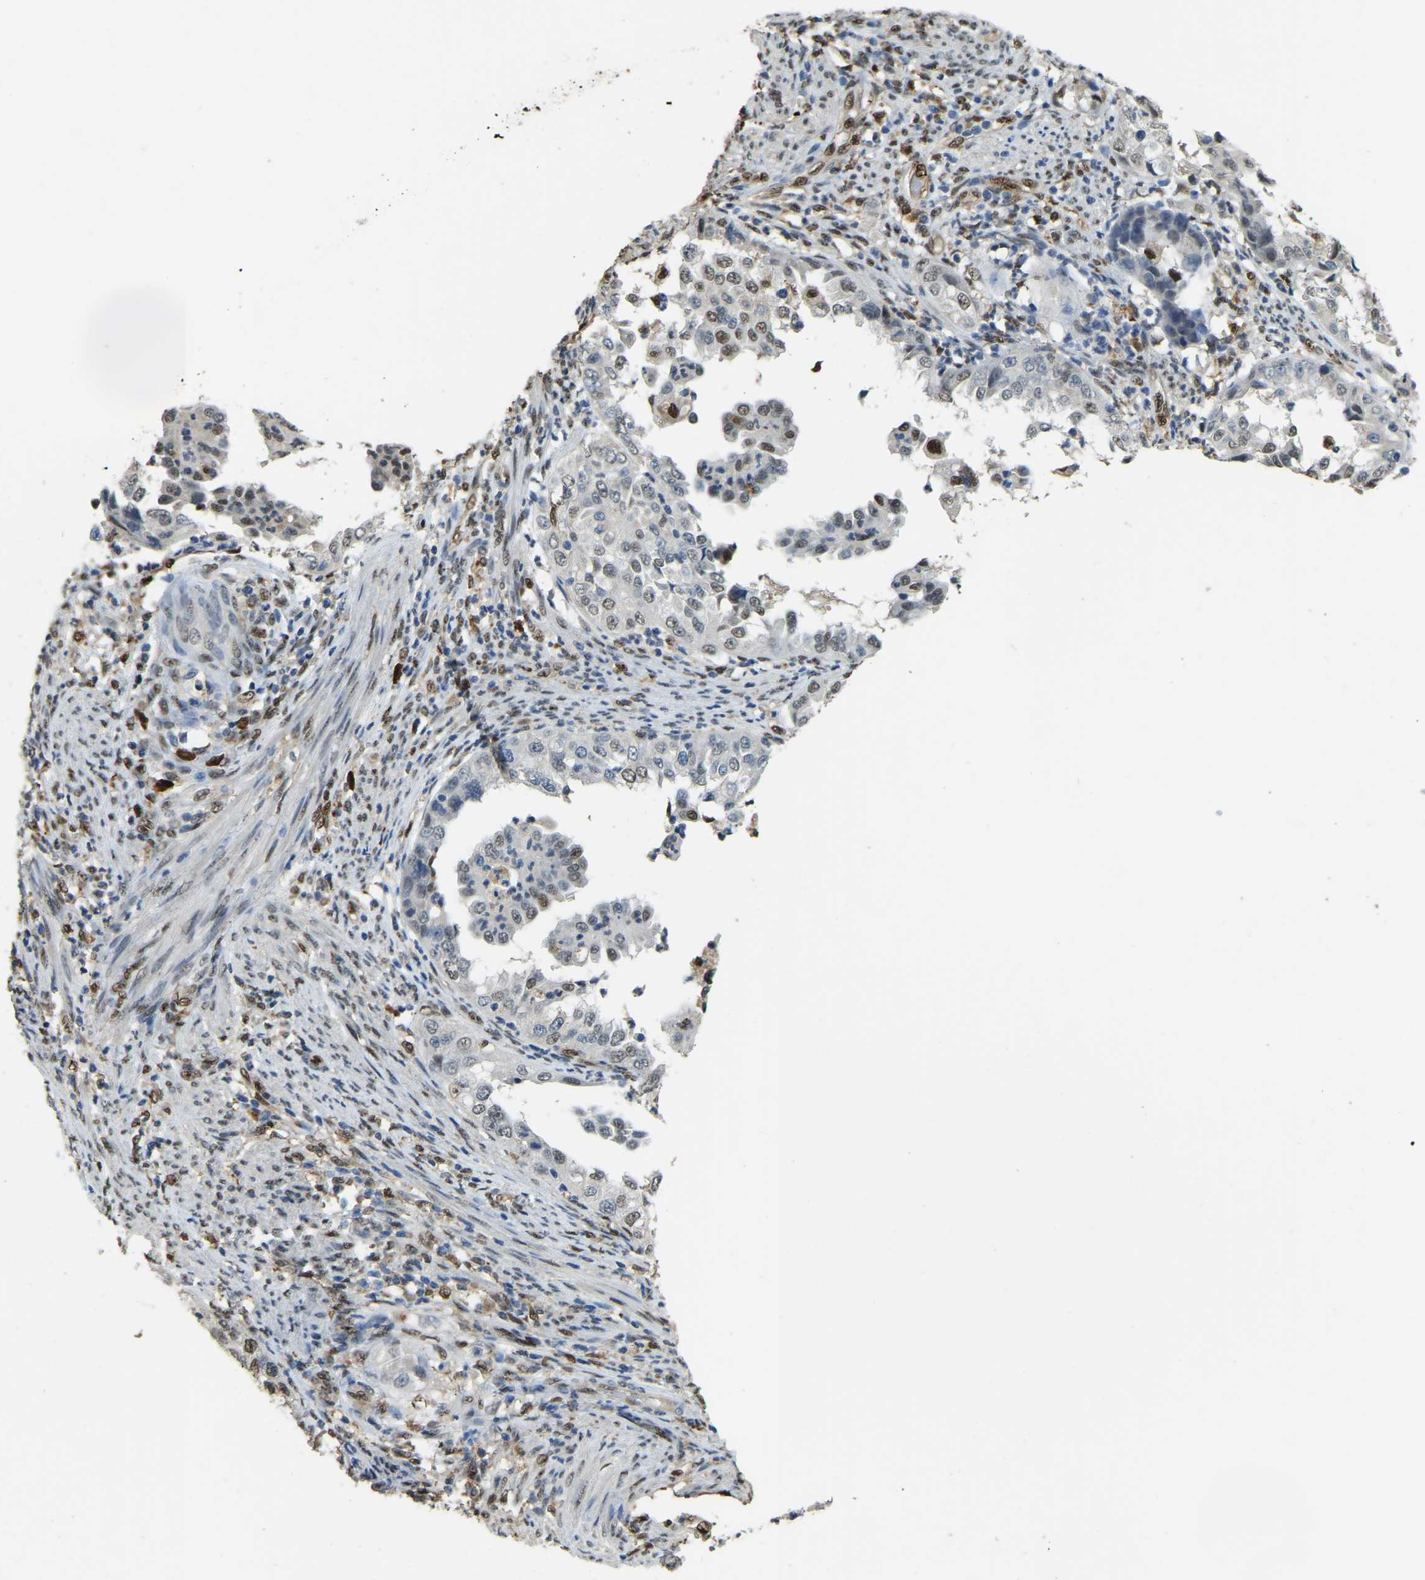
{"staining": {"intensity": "moderate", "quantity": "25%-75%", "location": "nuclear"}, "tissue": "endometrial cancer", "cell_type": "Tumor cells", "image_type": "cancer", "snomed": [{"axis": "morphology", "description": "Adenocarcinoma, NOS"}, {"axis": "topography", "description": "Endometrium"}], "caption": "An immunohistochemistry (IHC) photomicrograph of tumor tissue is shown. Protein staining in brown labels moderate nuclear positivity in endometrial cancer within tumor cells. (DAB (3,3'-diaminobenzidine) = brown stain, brightfield microscopy at high magnification).", "gene": "NANS", "patient": {"sex": "female", "age": 85}}